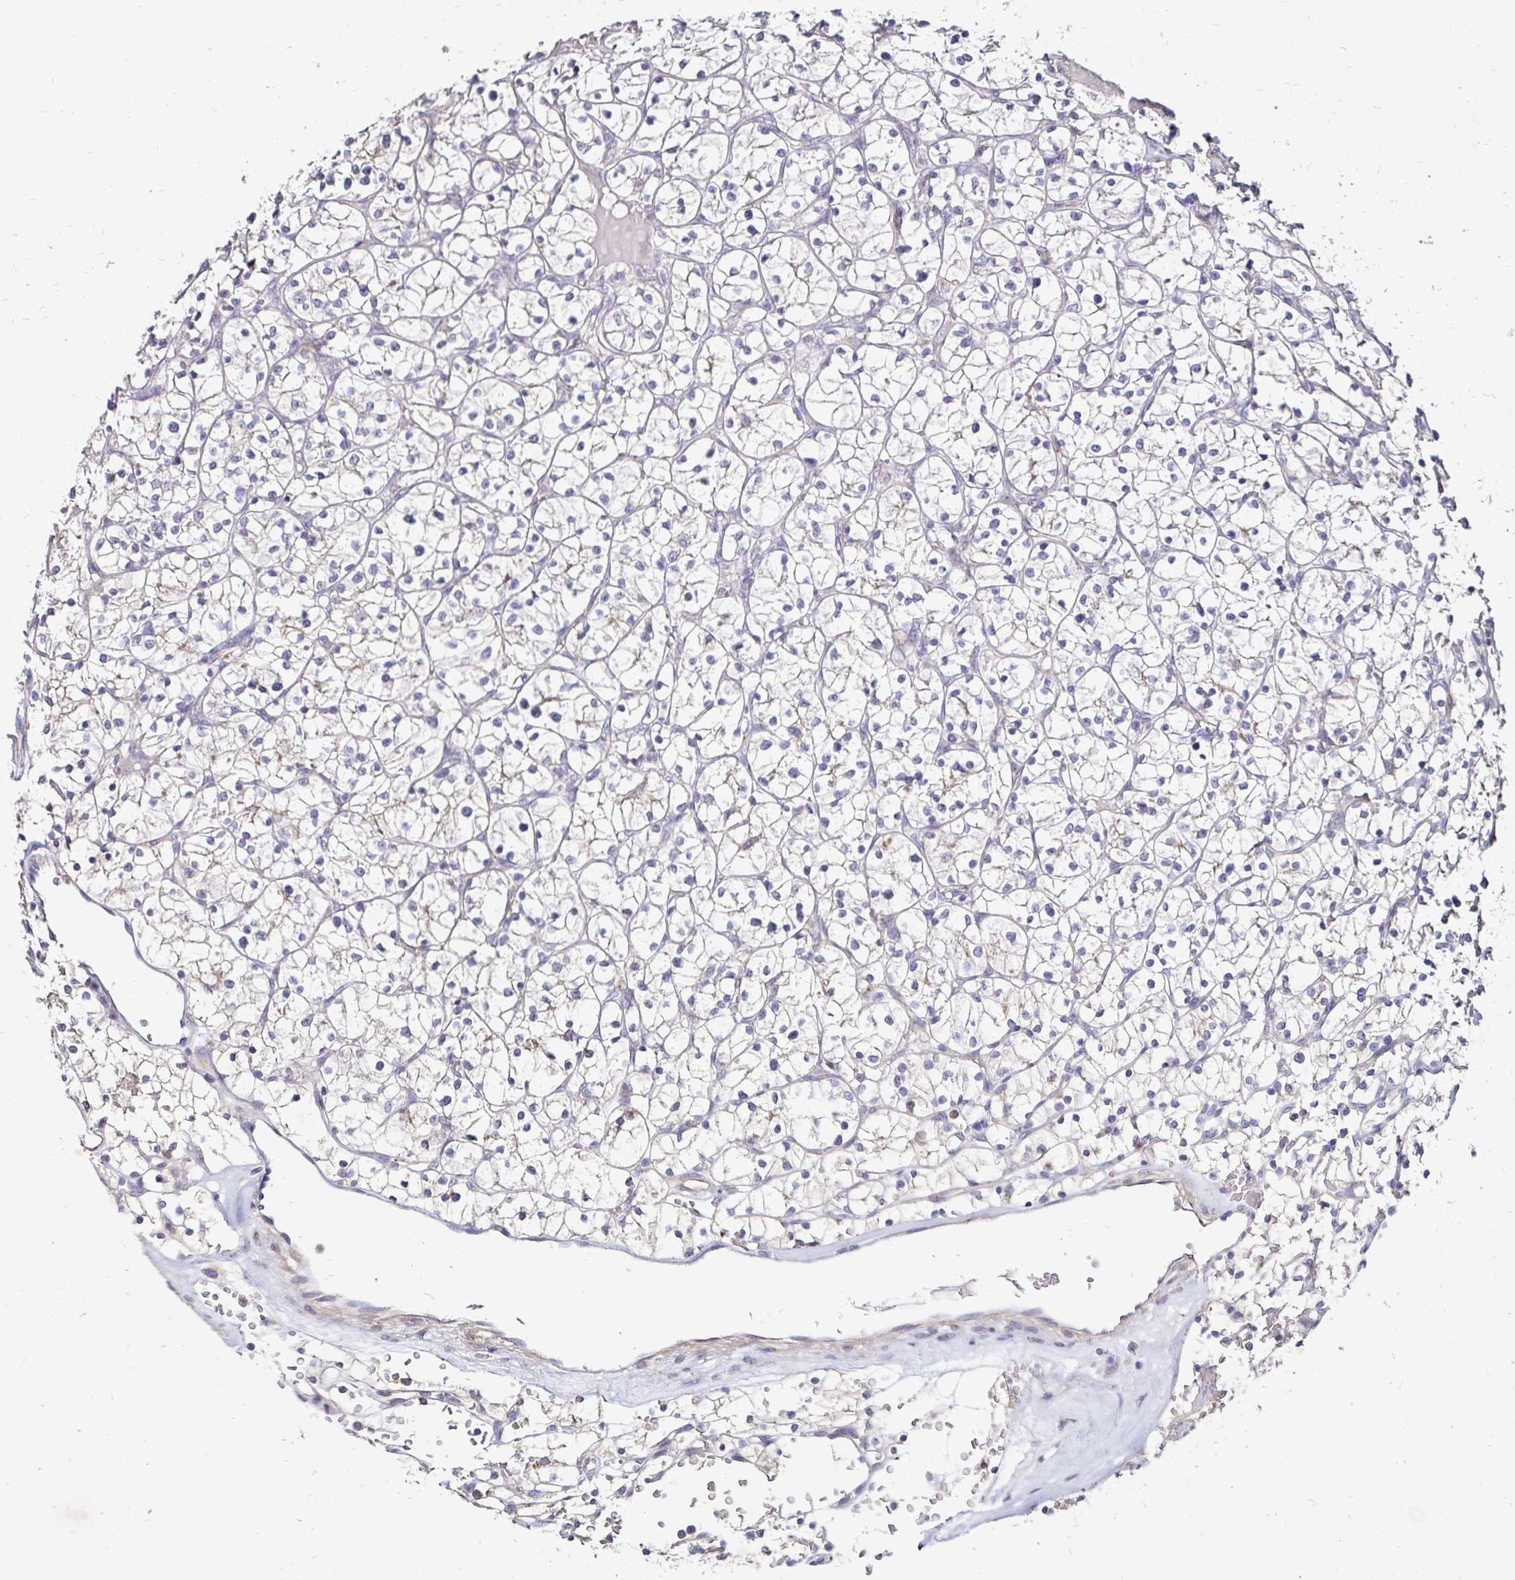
{"staining": {"intensity": "negative", "quantity": "none", "location": "none"}, "tissue": "renal cancer", "cell_type": "Tumor cells", "image_type": "cancer", "snomed": [{"axis": "morphology", "description": "Adenocarcinoma, NOS"}, {"axis": "topography", "description": "Kidney"}], "caption": "This is an immunohistochemistry (IHC) photomicrograph of adenocarcinoma (renal). There is no expression in tumor cells.", "gene": "PRIMA1", "patient": {"sex": "female", "age": 64}}